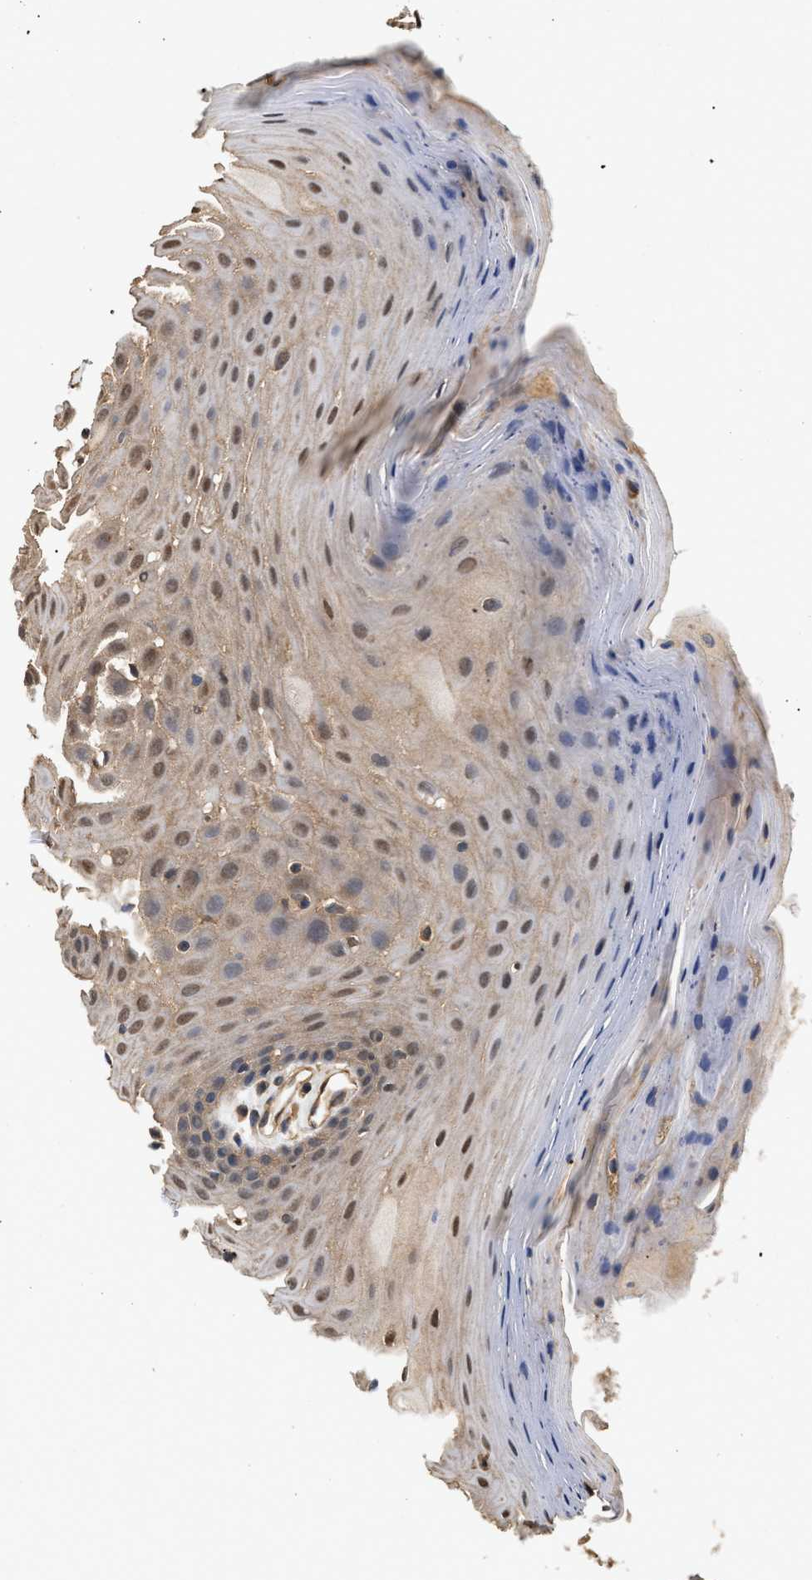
{"staining": {"intensity": "moderate", "quantity": ">75%", "location": "cytoplasmic/membranous,nuclear"}, "tissue": "oral mucosa", "cell_type": "Squamous epithelial cells", "image_type": "normal", "snomed": [{"axis": "morphology", "description": "Normal tissue, NOS"}, {"axis": "morphology", "description": "Squamous cell carcinoma, NOS"}, {"axis": "topography", "description": "Skeletal muscle"}, {"axis": "topography", "description": "Adipose tissue"}, {"axis": "topography", "description": "Vascular tissue"}, {"axis": "topography", "description": "Oral tissue"}, {"axis": "topography", "description": "Peripheral nerve tissue"}, {"axis": "topography", "description": "Head-Neck"}], "caption": "DAB (3,3'-diaminobenzidine) immunohistochemical staining of unremarkable human oral mucosa exhibits moderate cytoplasmic/membranous,nuclear protein expression in approximately >75% of squamous epithelial cells. Nuclei are stained in blue.", "gene": "CALM1", "patient": {"sex": "male", "age": 71}}